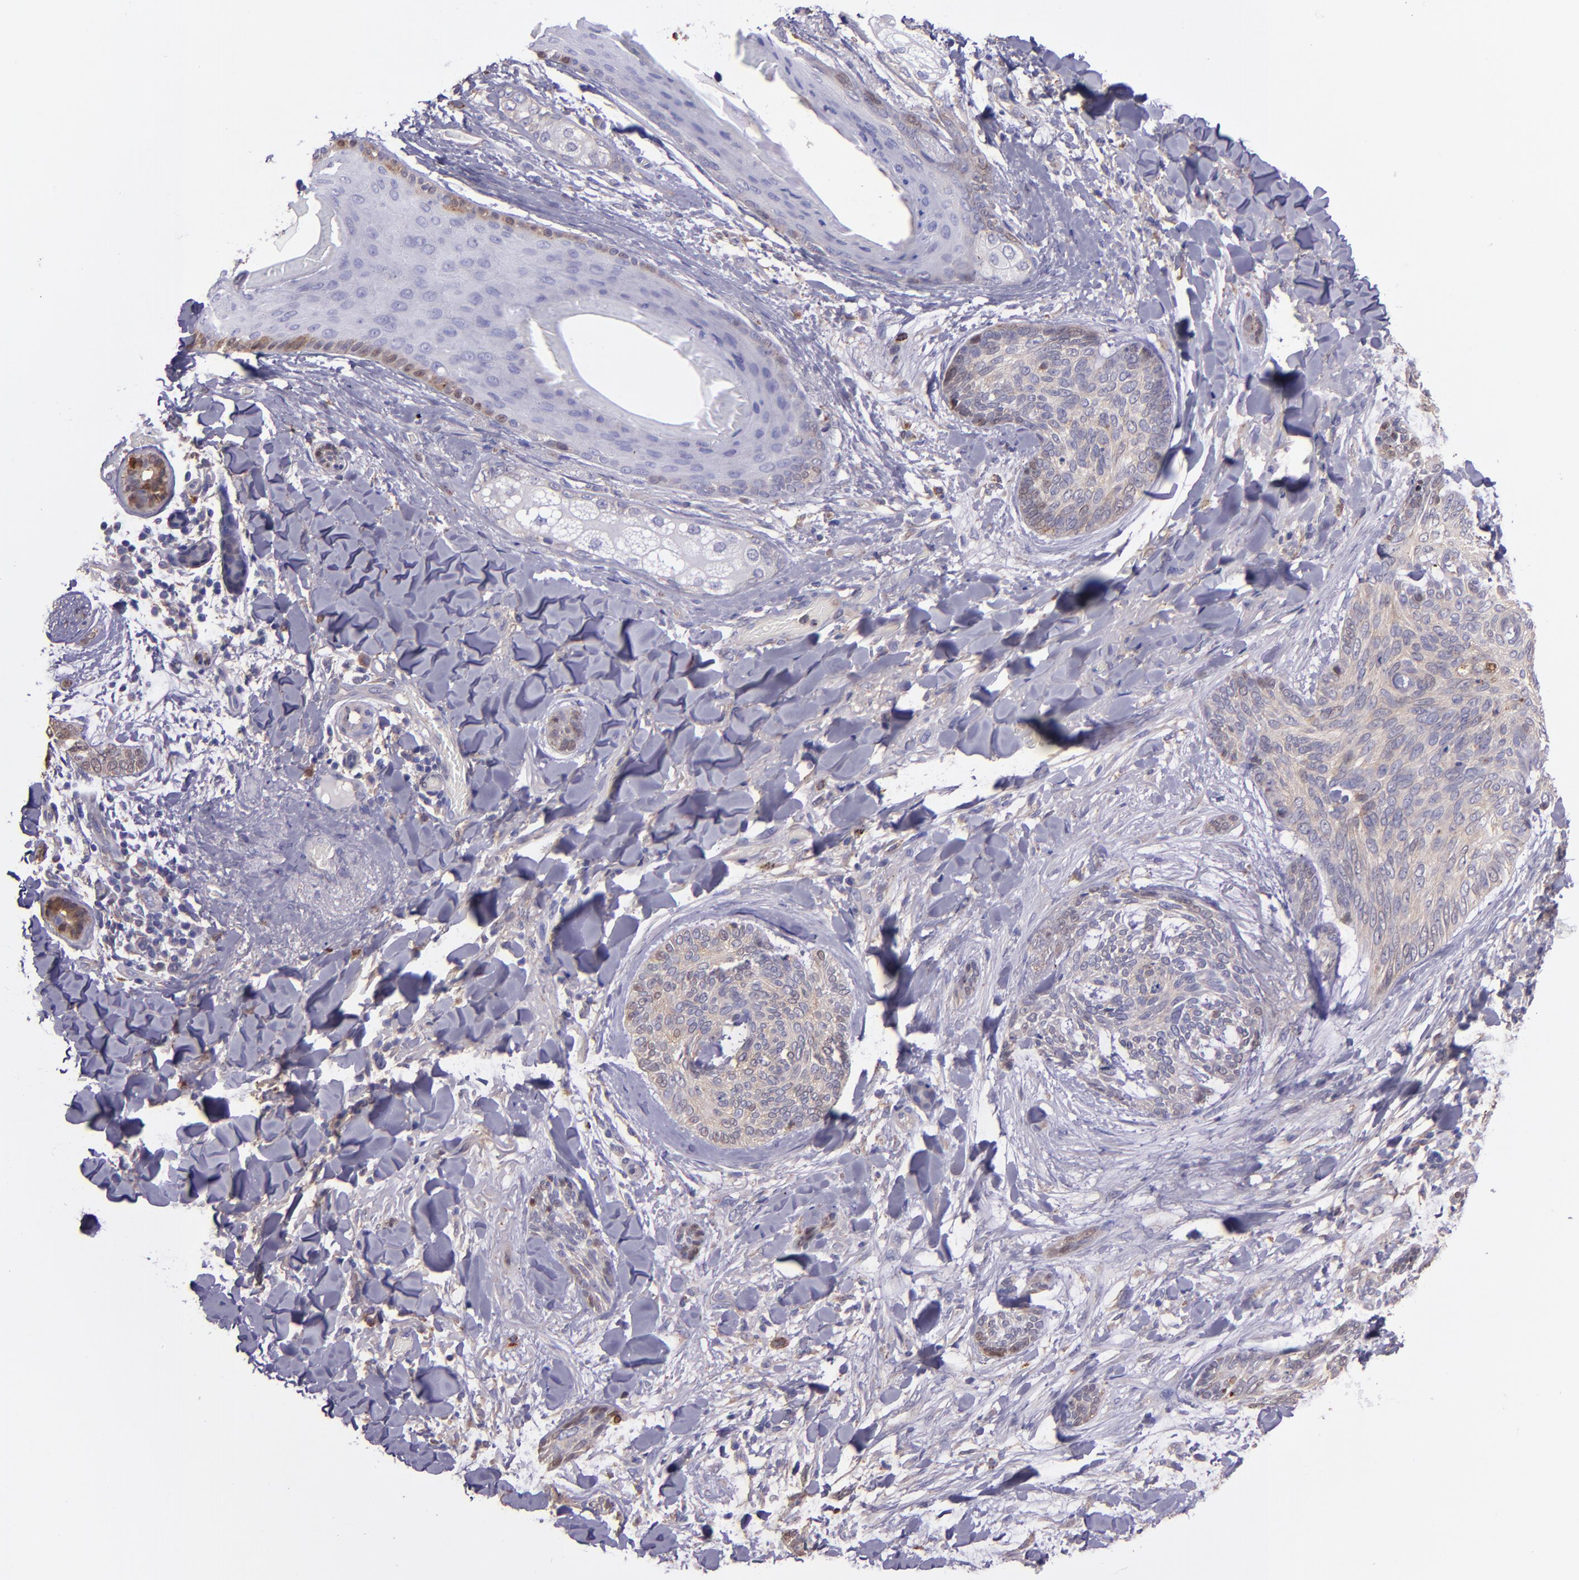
{"staining": {"intensity": "weak", "quantity": ">75%", "location": "cytoplasmic/membranous"}, "tissue": "skin cancer", "cell_type": "Tumor cells", "image_type": "cancer", "snomed": [{"axis": "morphology", "description": "Normal tissue, NOS"}, {"axis": "morphology", "description": "Basal cell carcinoma"}, {"axis": "topography", "description": "Skin"}], "caption": "The photomicrograph exhibits staining of skin cancer, revealing weak cytoplasmic/membranous protein positivity (brown color) within tumor cells.", "gene": "WASHC1", "patient": {"sex": "female", "age": 71}}